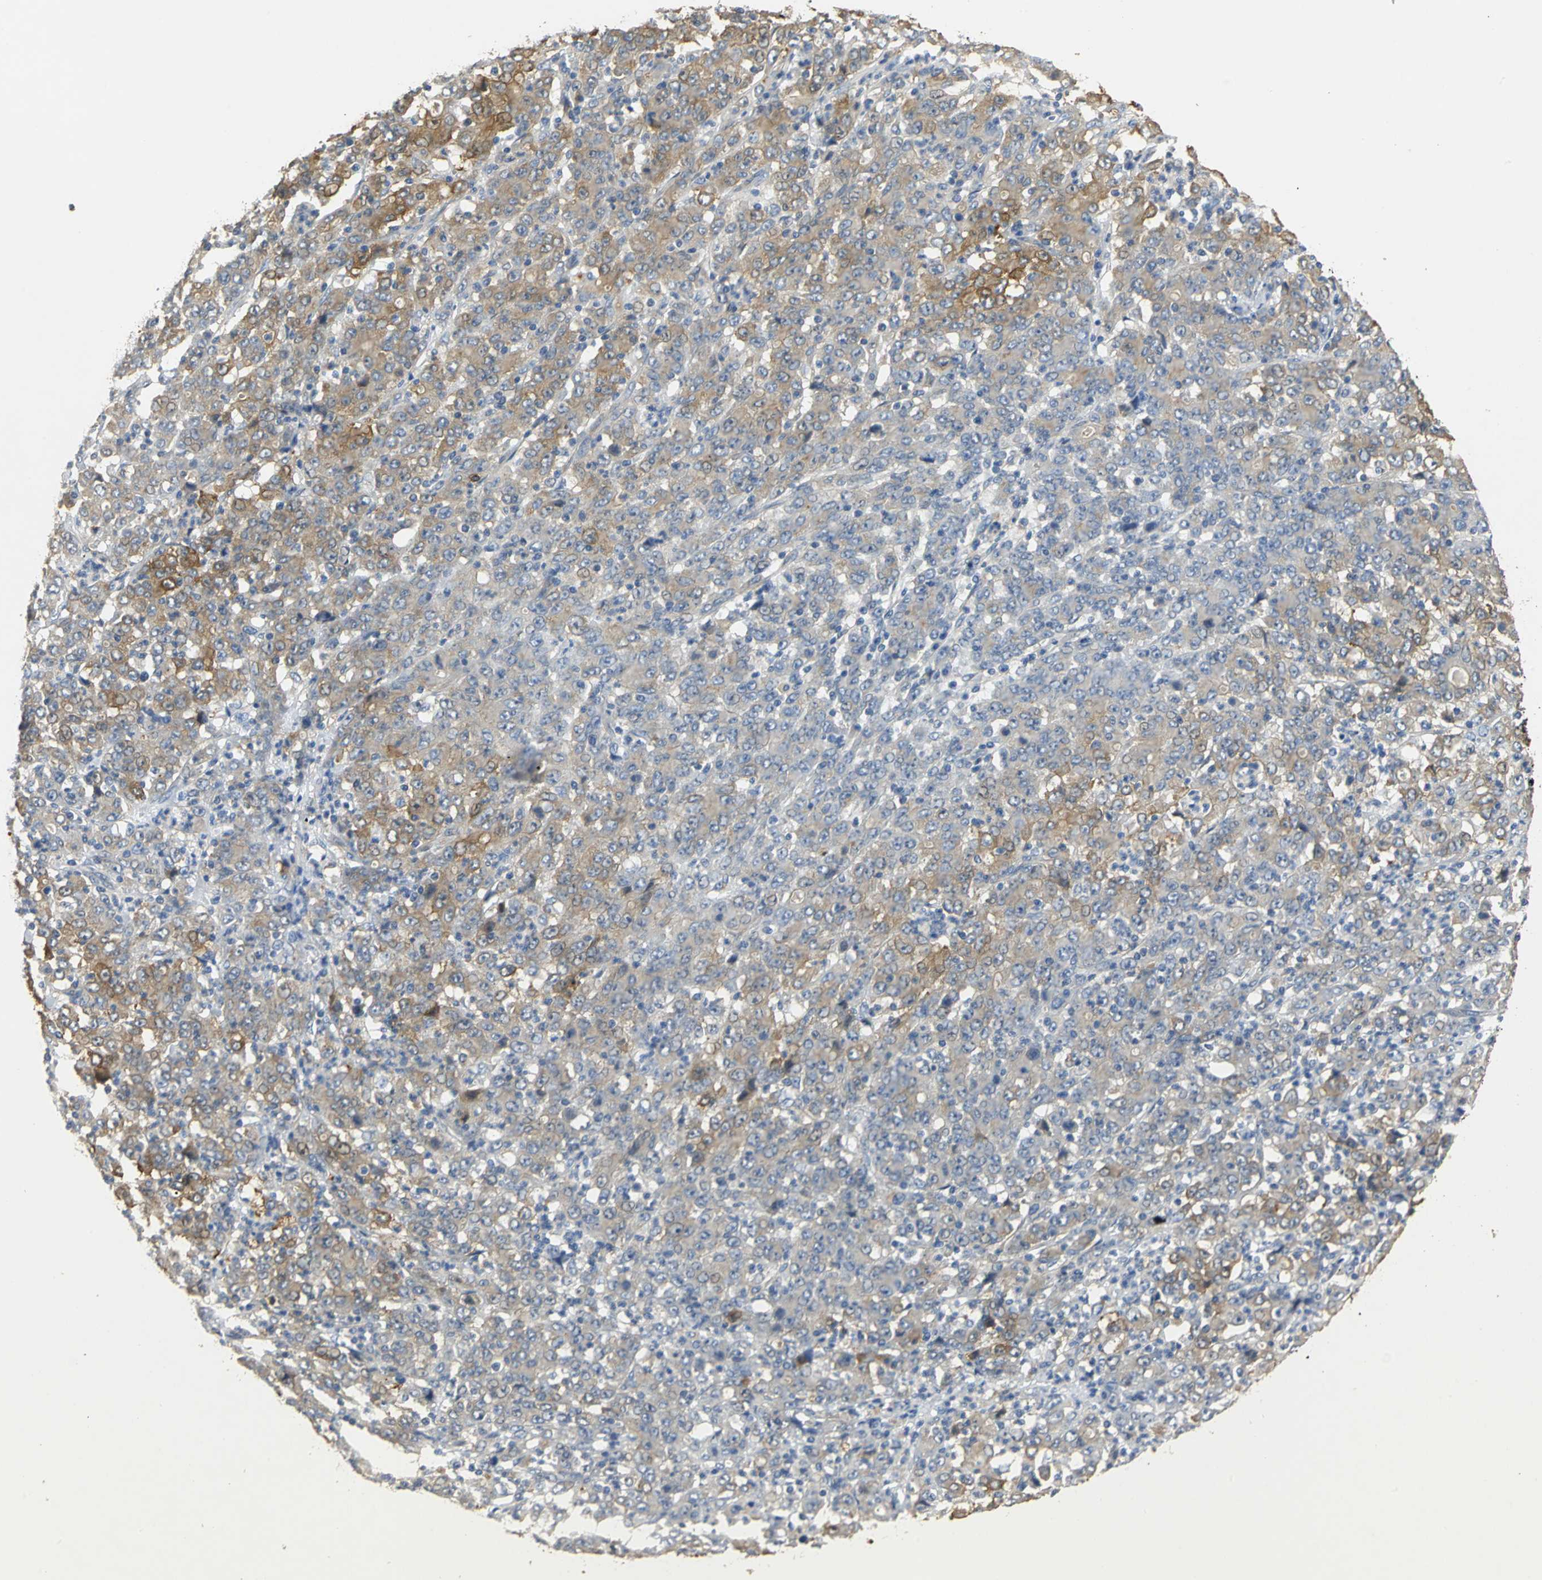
{"staining": {"intensity": "weak", "quantity": "25%-75%", "location": "cytoplasmic/membranous"}, "tissue": "stomach cancer", "cell_type": "Tumor cells", "image_type": "cancer", "snomed": [{"axis": "morphology", "description": "Adenocarcinoma, NOS"}, {"axis": "topography", "description": "Stomach, lower"}], "caption": "Tumor cells display low levels of weak cytoplasmic/membranous positivity in approximately 25%-75% of cells in stomach adenocarcinoma. The staining was performed using DAB (3,3'-diaminobenzidine), with brown indicating positive protein expression. Nuclei are stained blue with hematoxylin.", "gene": "IL17RB", "patient": {"sex": "female", "age": 71}}